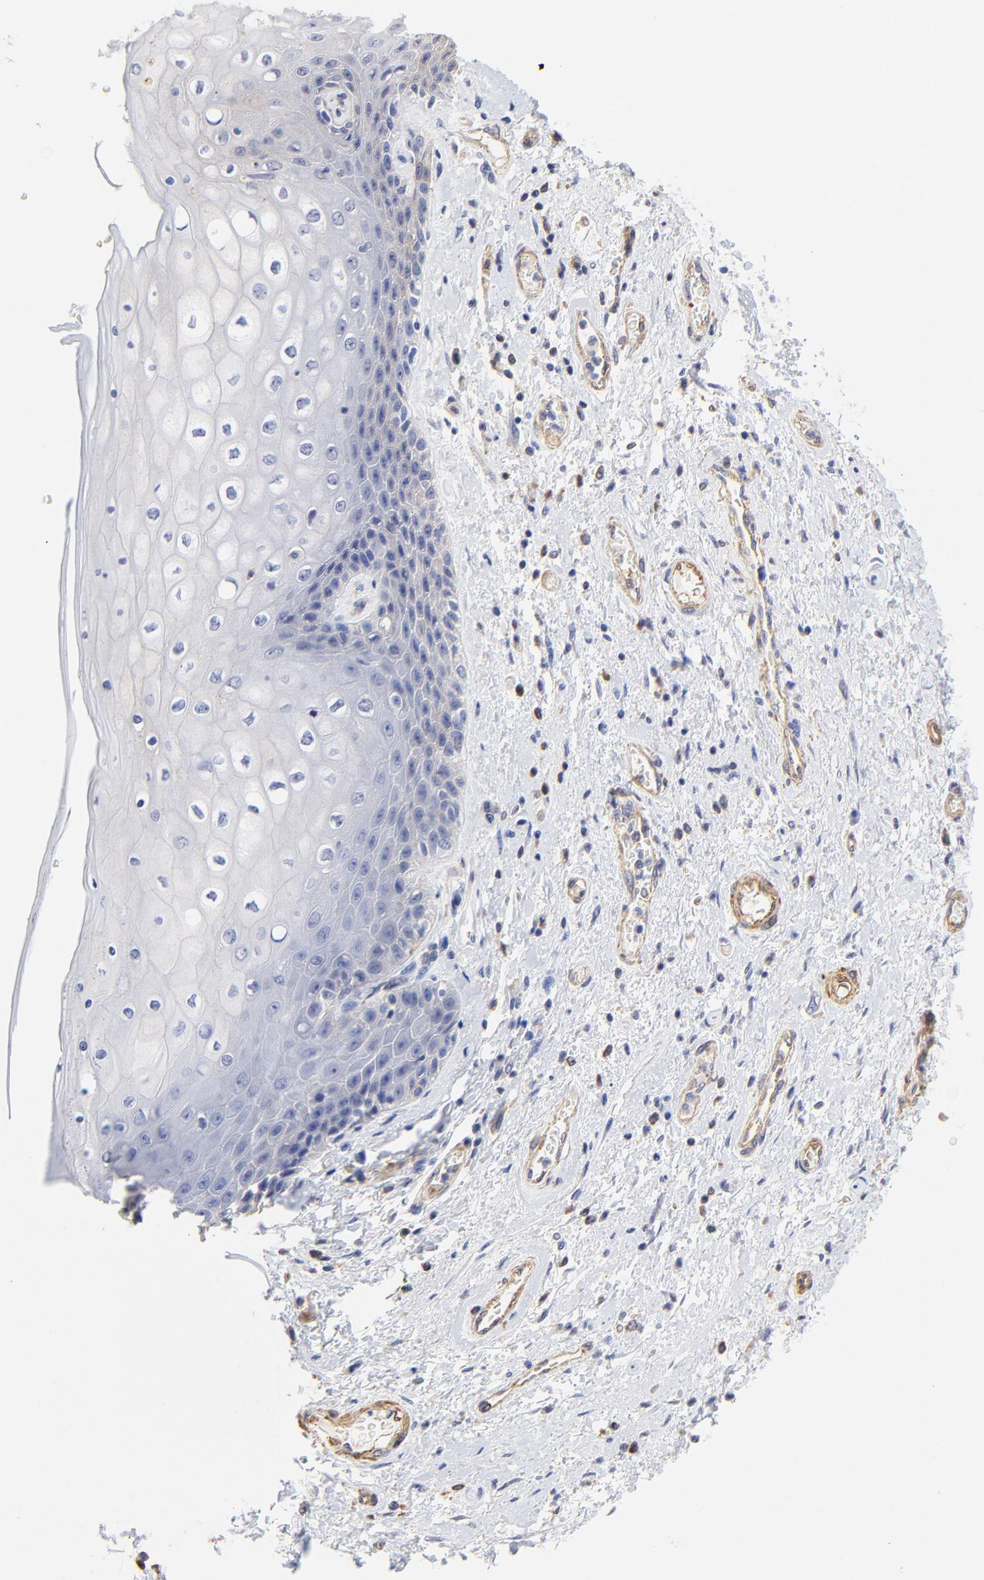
{"staining": {"intensity": "negative", "quantity": "none", "location": "none"}, "tissue": "skin", "cell_type": "Epidermal cells", "image_type": "normal", "snomed": [{"axis": "morphology", "description": "Normal tissue, NOS"}, {"axis": "topography", "description": "Anal"}], "caption": "Epidermal cells show no significant staining in unremarkable skin. Nuclei are stained in blue.", "gene": "TAGLN2", "patient": {"sex": "female", "age": 46}}